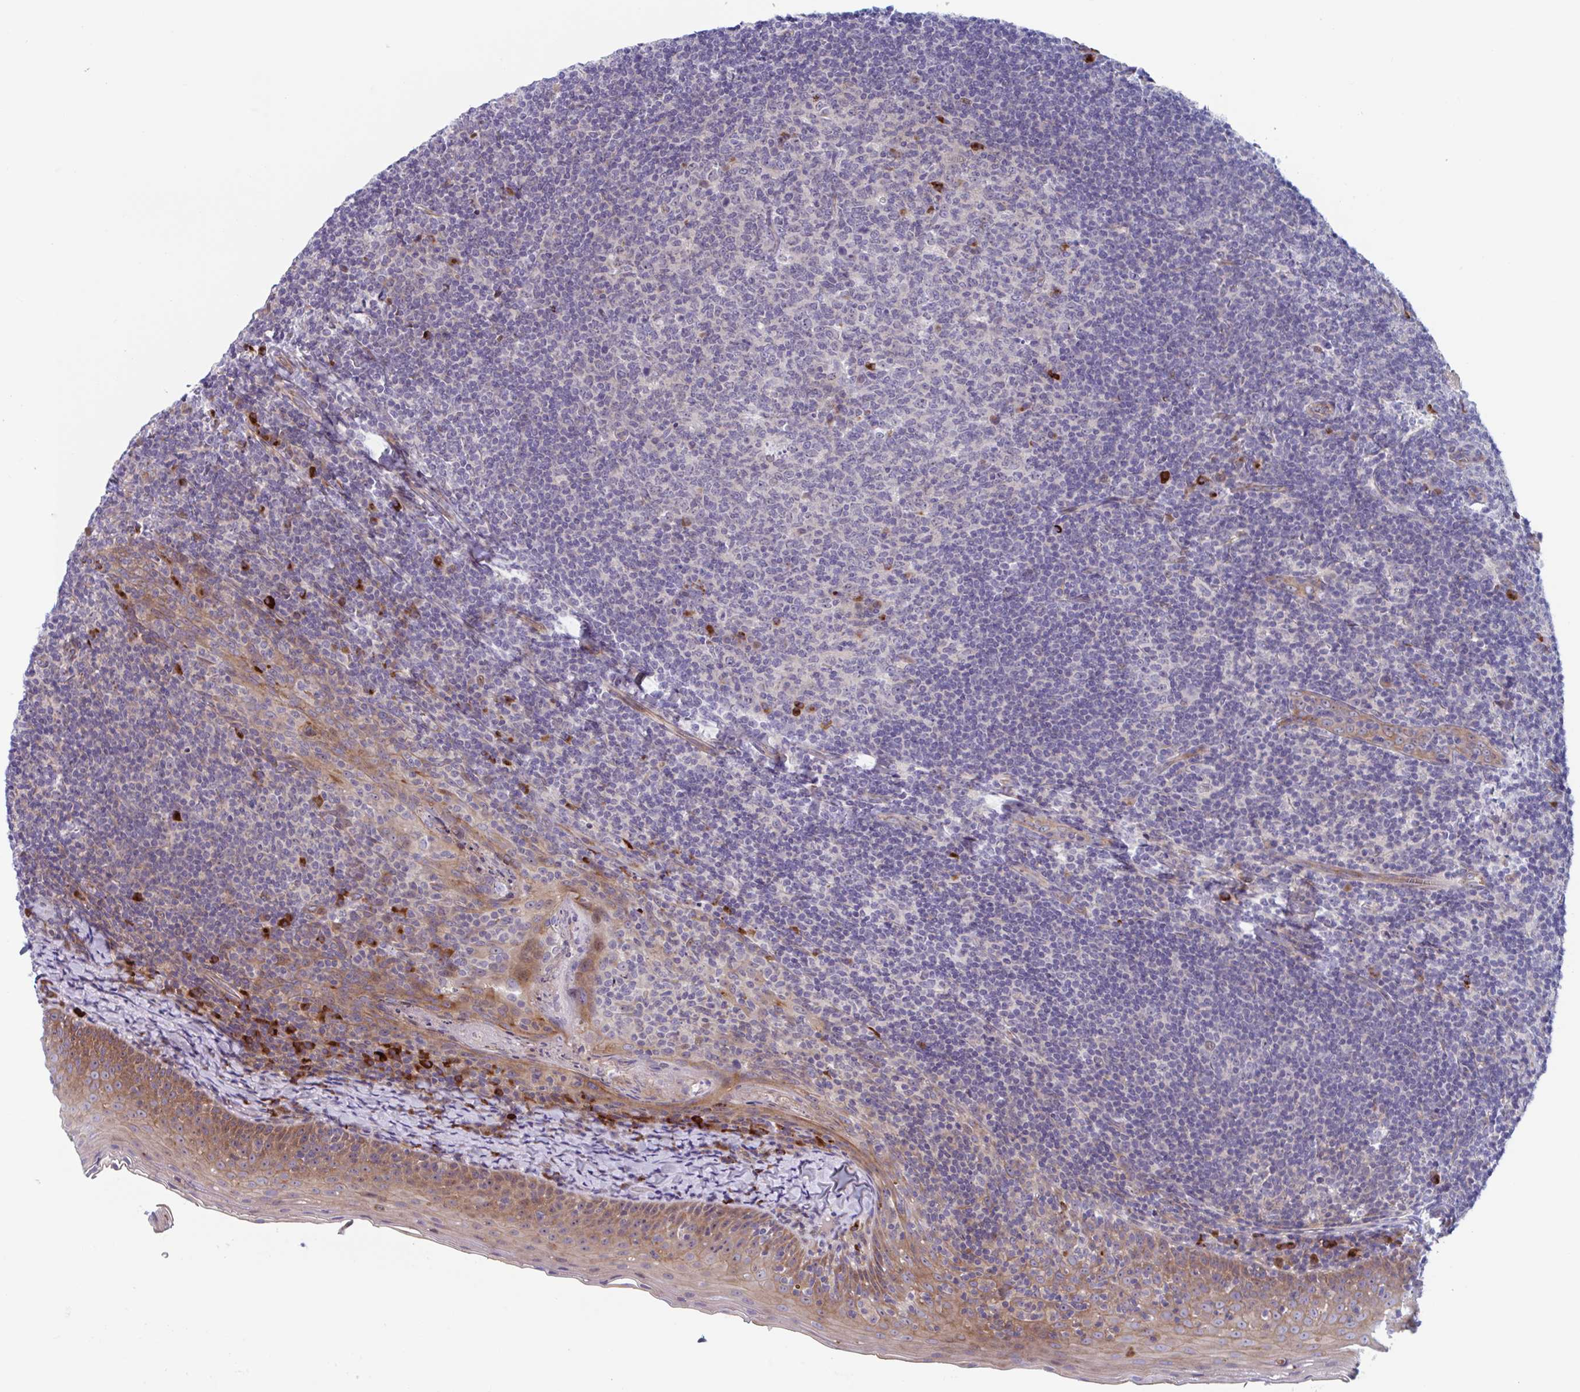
{"staining": {"intensity": "strong", "quantity": "<25%", "location": "cytoplasmic/membranous"}, "tissue": "tonsil", "cell_type": "Germinal center cells", "image_type": "normal", "snomed": [{"axis": "morphology", "description": "Normal tissue, NOS"}, {"axis": "topography", "description": "Tonsil"}], "caption": "Immunohistochemistry photomicrograph of benign tonsil stained for a protein (brown), which demonstrates medium levels of strong cytoplasmic/membranous positivity in about <25% of germinal center cells.", "gene": "DUXA", "patient": {"sex": "female", "age": 10}}